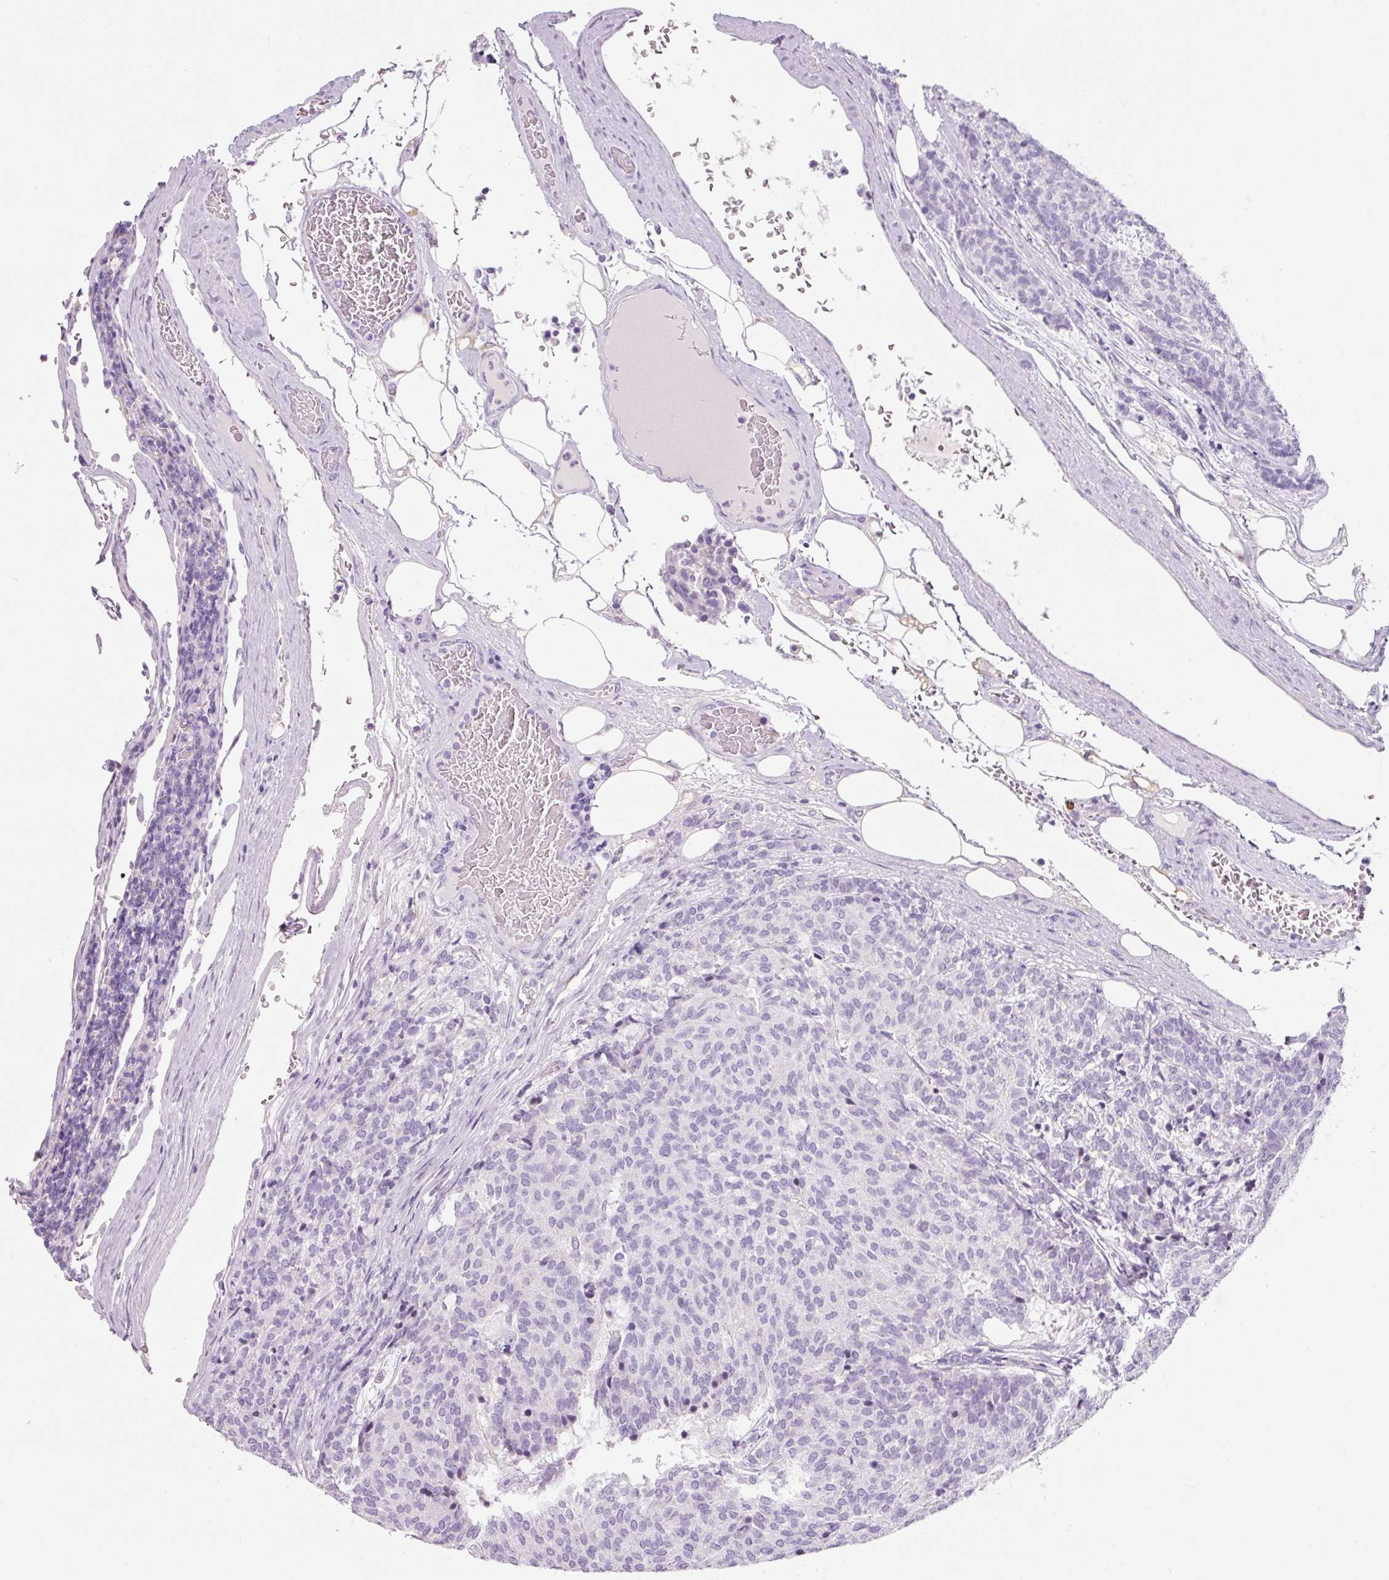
{"staining": {"intensity": "negative", "quantity": "none", "location": "none"}, "tissue": "carcinoid", "cell_type": "Tumor cells", "image_type": "cancer", "snomed": [{"axis": "morphology", "description": "Carcinoid, malignant, NOS"}, {"axis": "topography", "description": "Pancreas"}], "caption": "Immunohistochemistry micrograph of carcinoid stained for a protein (brown), which reveals no positivity in tumor cells. Brightfield microscopy of immunohistochemistry stained with DAB (brown) and hematoxylin (blue), captured at high magnification.", "gene": "DNM1", "patient": {"sex": "female", "age": 54}}